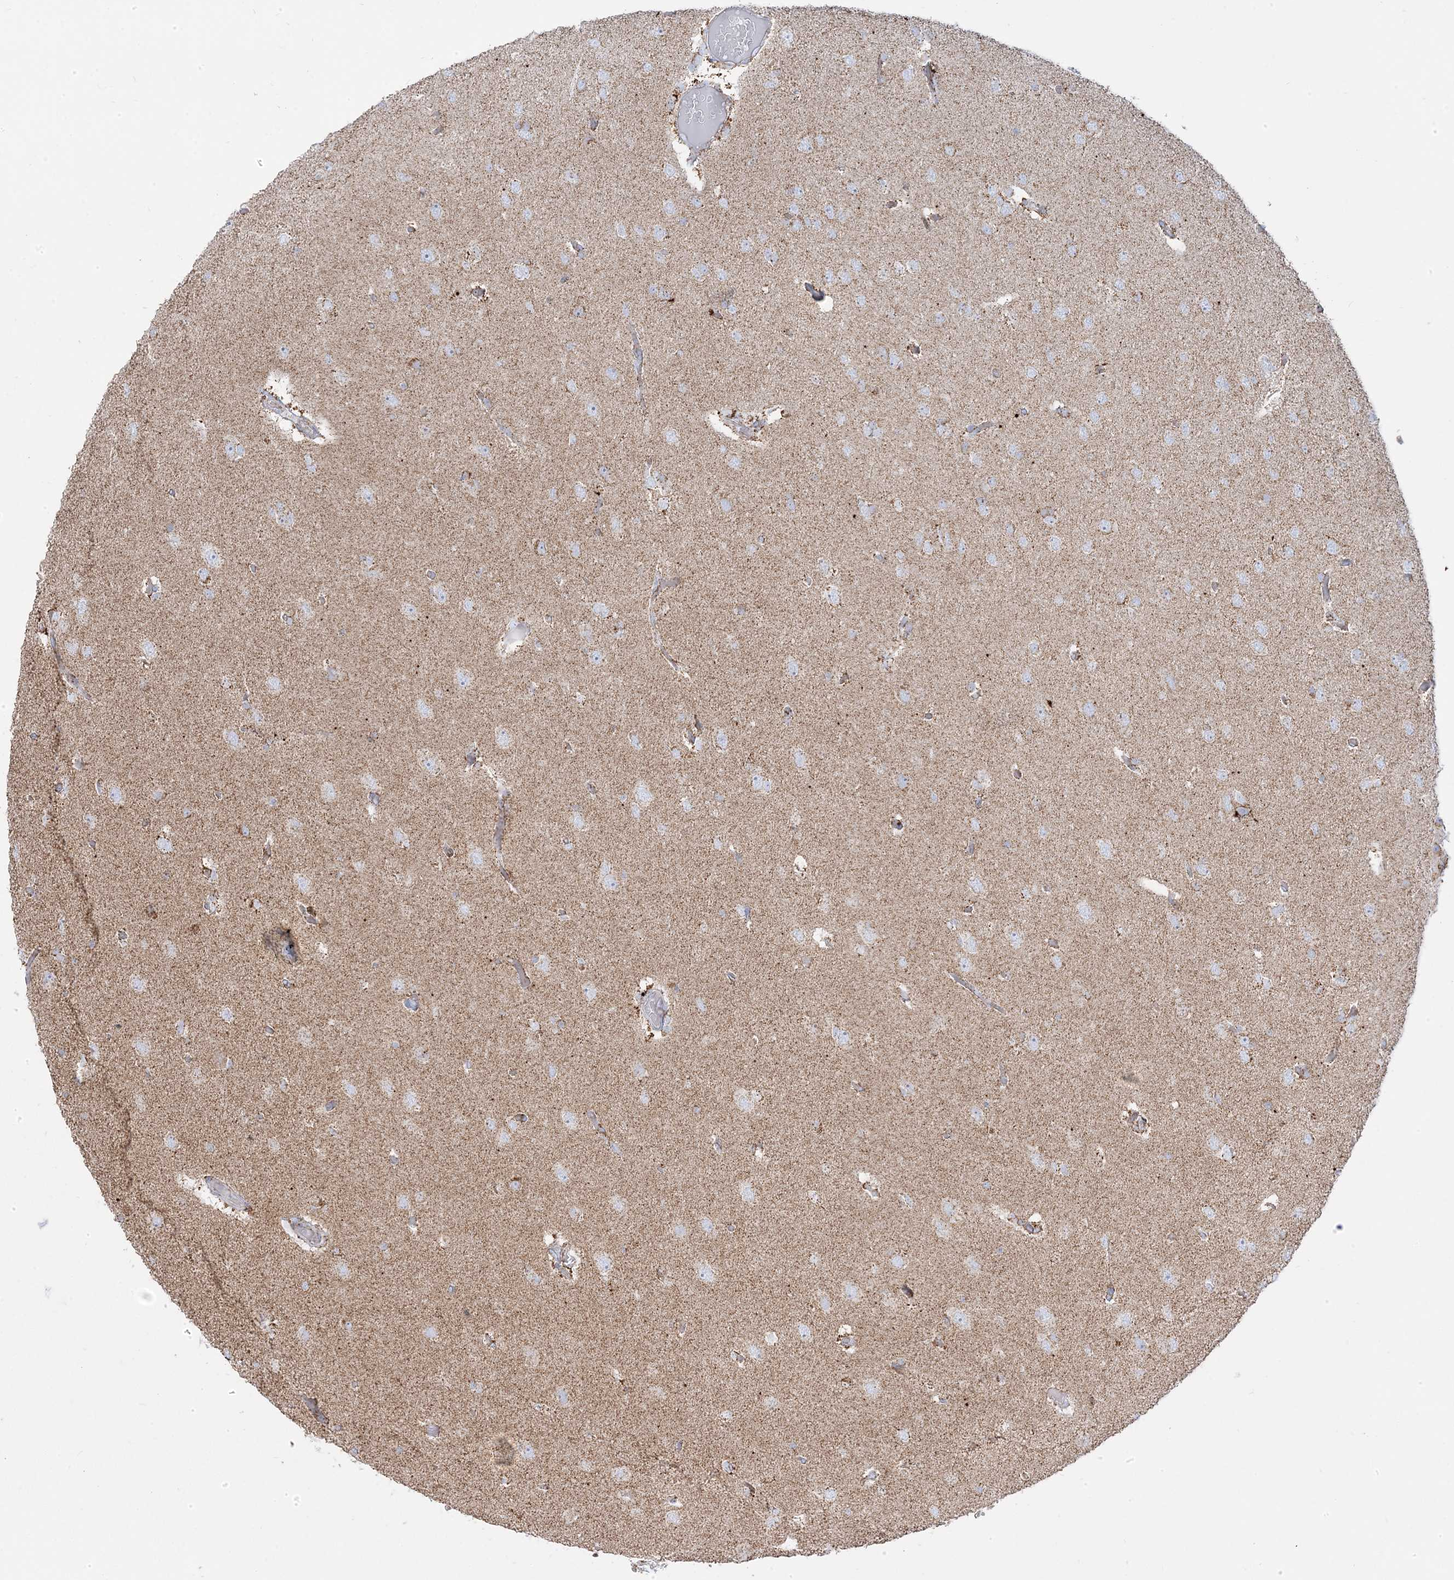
{"staining": {"intensity": "weak", "quantity": "<25%", "location": "cytoplasmic/membranous"}, "tissue": "glioma", "cell_type": "Tumor cells", "image_type": "cancer", "snomed": [{"axis": "morphology", "description": "Glioma, malignant, High grade"}, {"axis": "topography", "description": "Brain"}], "caption": "Tumor cells are negative for protein expression in human glioma. (DAB immunohistochemistry (IHC), high magnification).", "gene": "PCCB", "patient": {"sex": "female", "age": 59}}